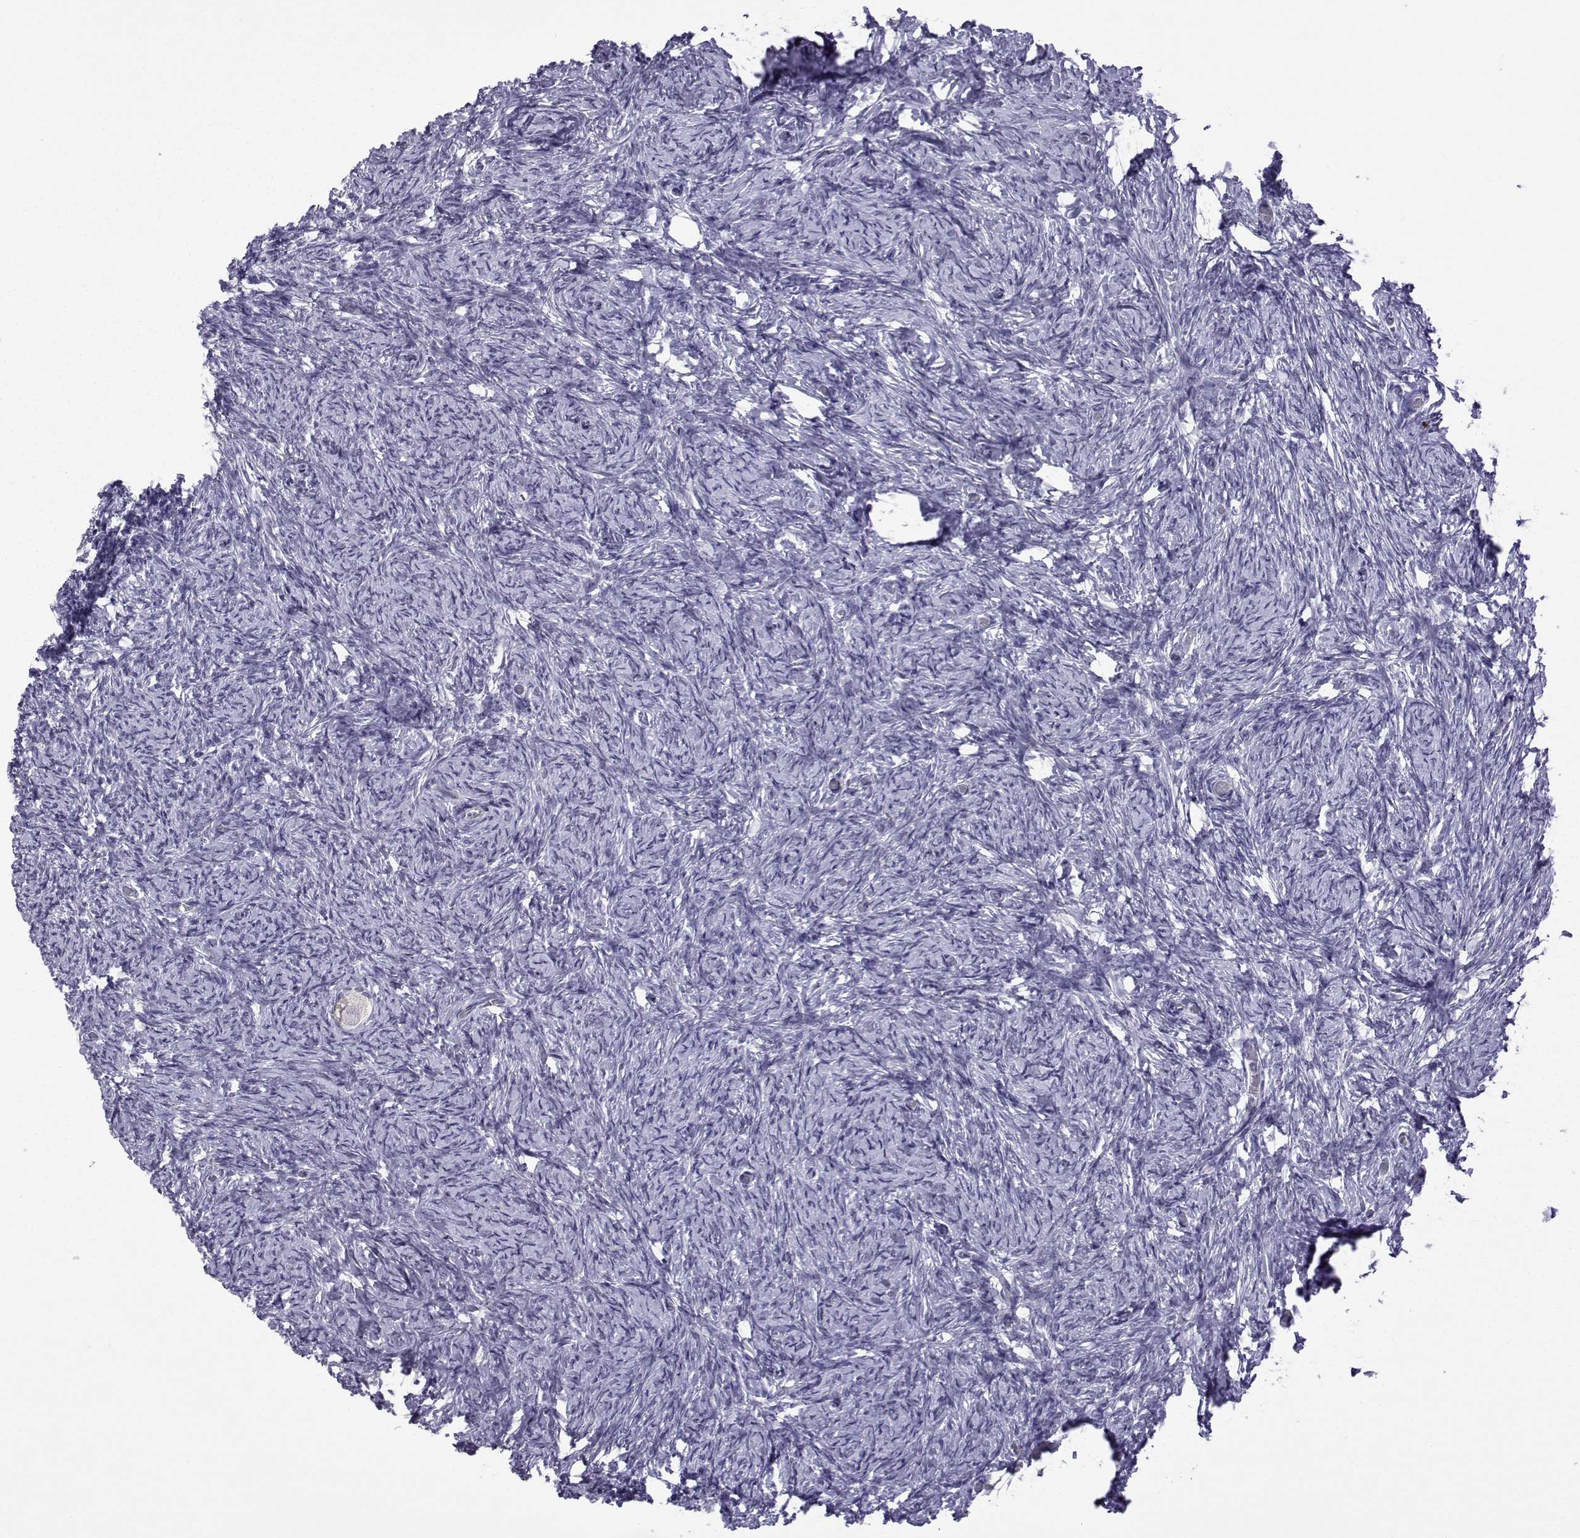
{"staining": {"intensity": "negative", "quantity": "none", "location": "none"}, "tissue": "ovary", "cell_type": "Follicle cells", "image_type": "normal", "snomed": [{"axis": "morphology", "description": "Normal tissue, NOS"}, {"axis": "topography", "description": "Ovary"}], "caption": "The image shows no staining of follicle cells in normal ovary. (DAB IHC, high magnification).", "gene": "CFAP70", "patient": {"sex": "female", "age": 39}}